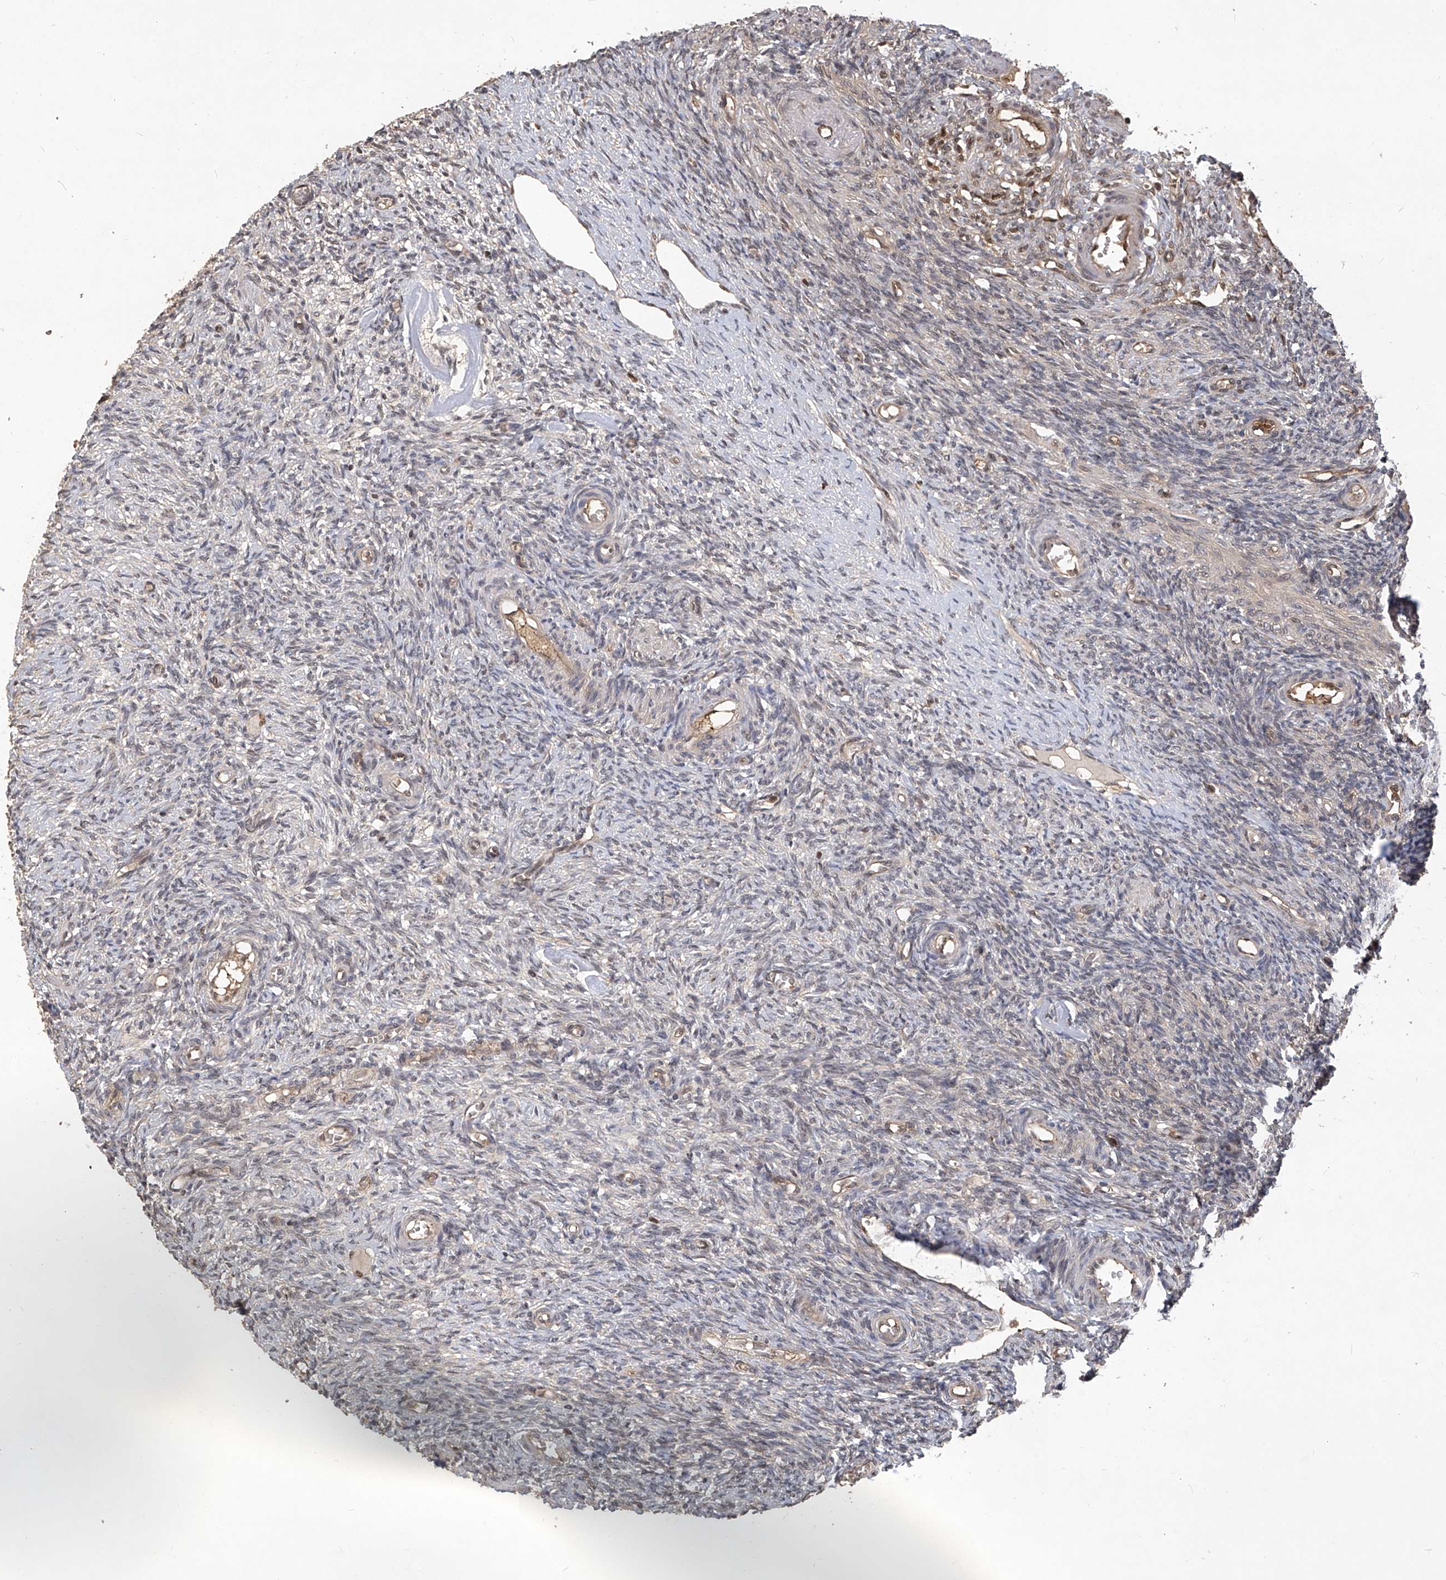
{"staining": {"intensity": "moderate", "quantity": ">75%", "location": "cytoplasmic/membranous"}, "tissue": "ovary", "cell_type": "Follicle cells", "image_type": "normal", "snomed": [{"axis": "morphology", "description": "Normal tissue, NOS"}, {"axis": "topography", "description": "Ovary"}], "caption": "Brown immunohistochemical staining in unremarkable ovary shows moderate cytoplasmic/membranous staining in approximately >75% of follicle cells. The staining is performed using DAB brown chromogen to label protein expression. The nuclei are counter-stained blue using hematoxylin.", "gene": "PSMB1", "patient": {"sex": "female", "age": 27}}